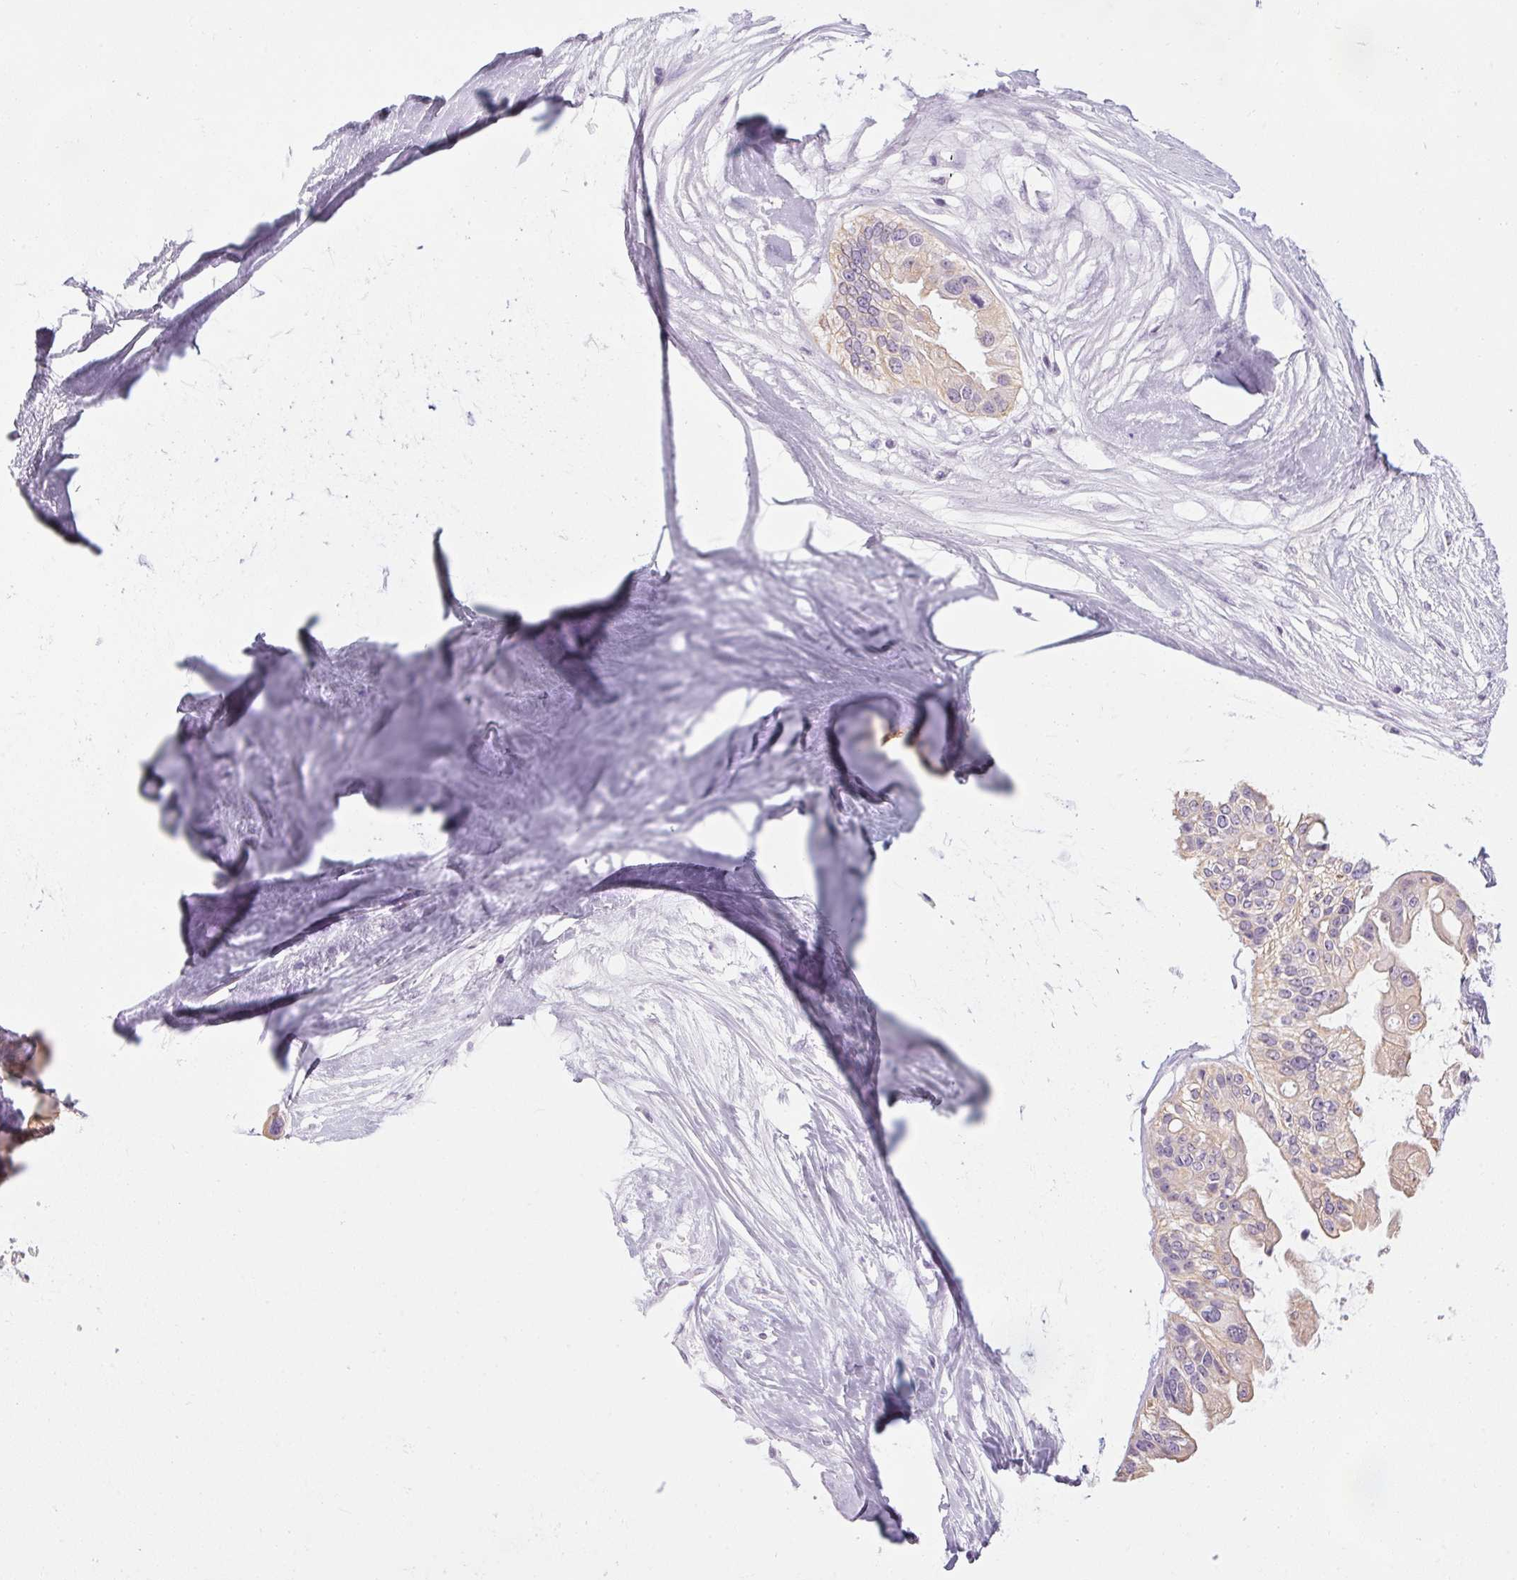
{"staining": {"intensity": "weak", "quantity": "25%-75%", "location": "cytoplasmic/membranous"}, "tissue": "ovarian cancer", "cell_type": "Tumor cells", "image_type": "cancer", "snomed": [{"axis": "morphology", "description": "Cystadenocarcinoma, serous, NOS"}, {"axis": "topography", "description": "Ovary"}], "caption": "Protein staining of ovarian cancer (serous cystadenocarcinoma) tissue displays weak cytoplasmic/membranous expression in approximately 25%-75% of tumor cells.", "gene": "RPTN", "patient": {"sex": "female", "age": 56}}